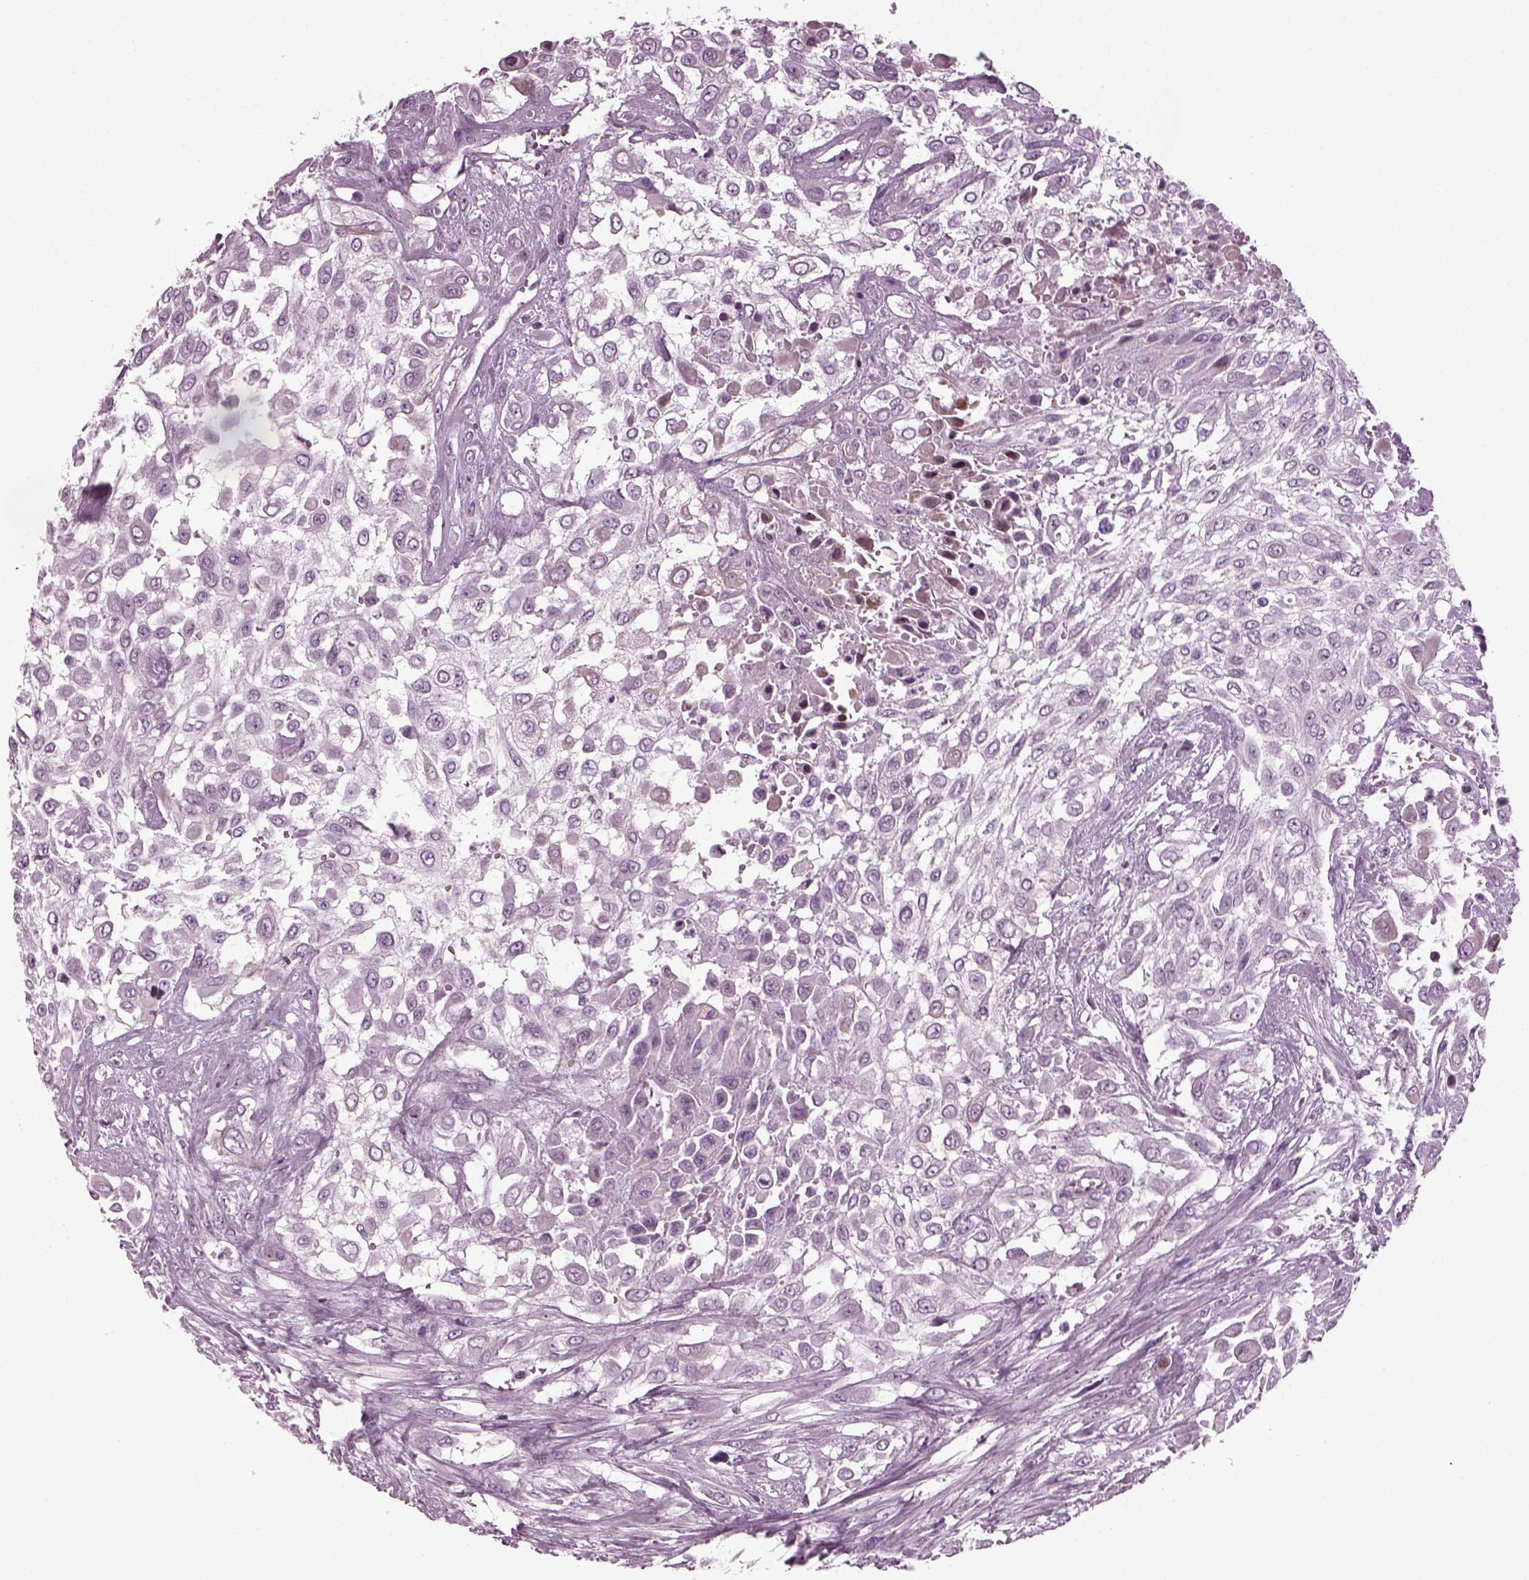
{"staining": {"intensity": "negative", "quantity": "none", "location": "none"}, "tissue": "urothelial cancer", "cell_type": "Tumor cells", "image_type": "cancer", "snomed": [{"axis": "morphology", "description": "Urothelial carcinoma, High grade"}, {"axis": "topography", "description": "Urinary bladder"}], "caption": "Tumor cells are negative for protein expression in human high-grade urothelial carcinoma.", "gene": "DPYSL5", "patient": {"sex": "male", "age": 57}}